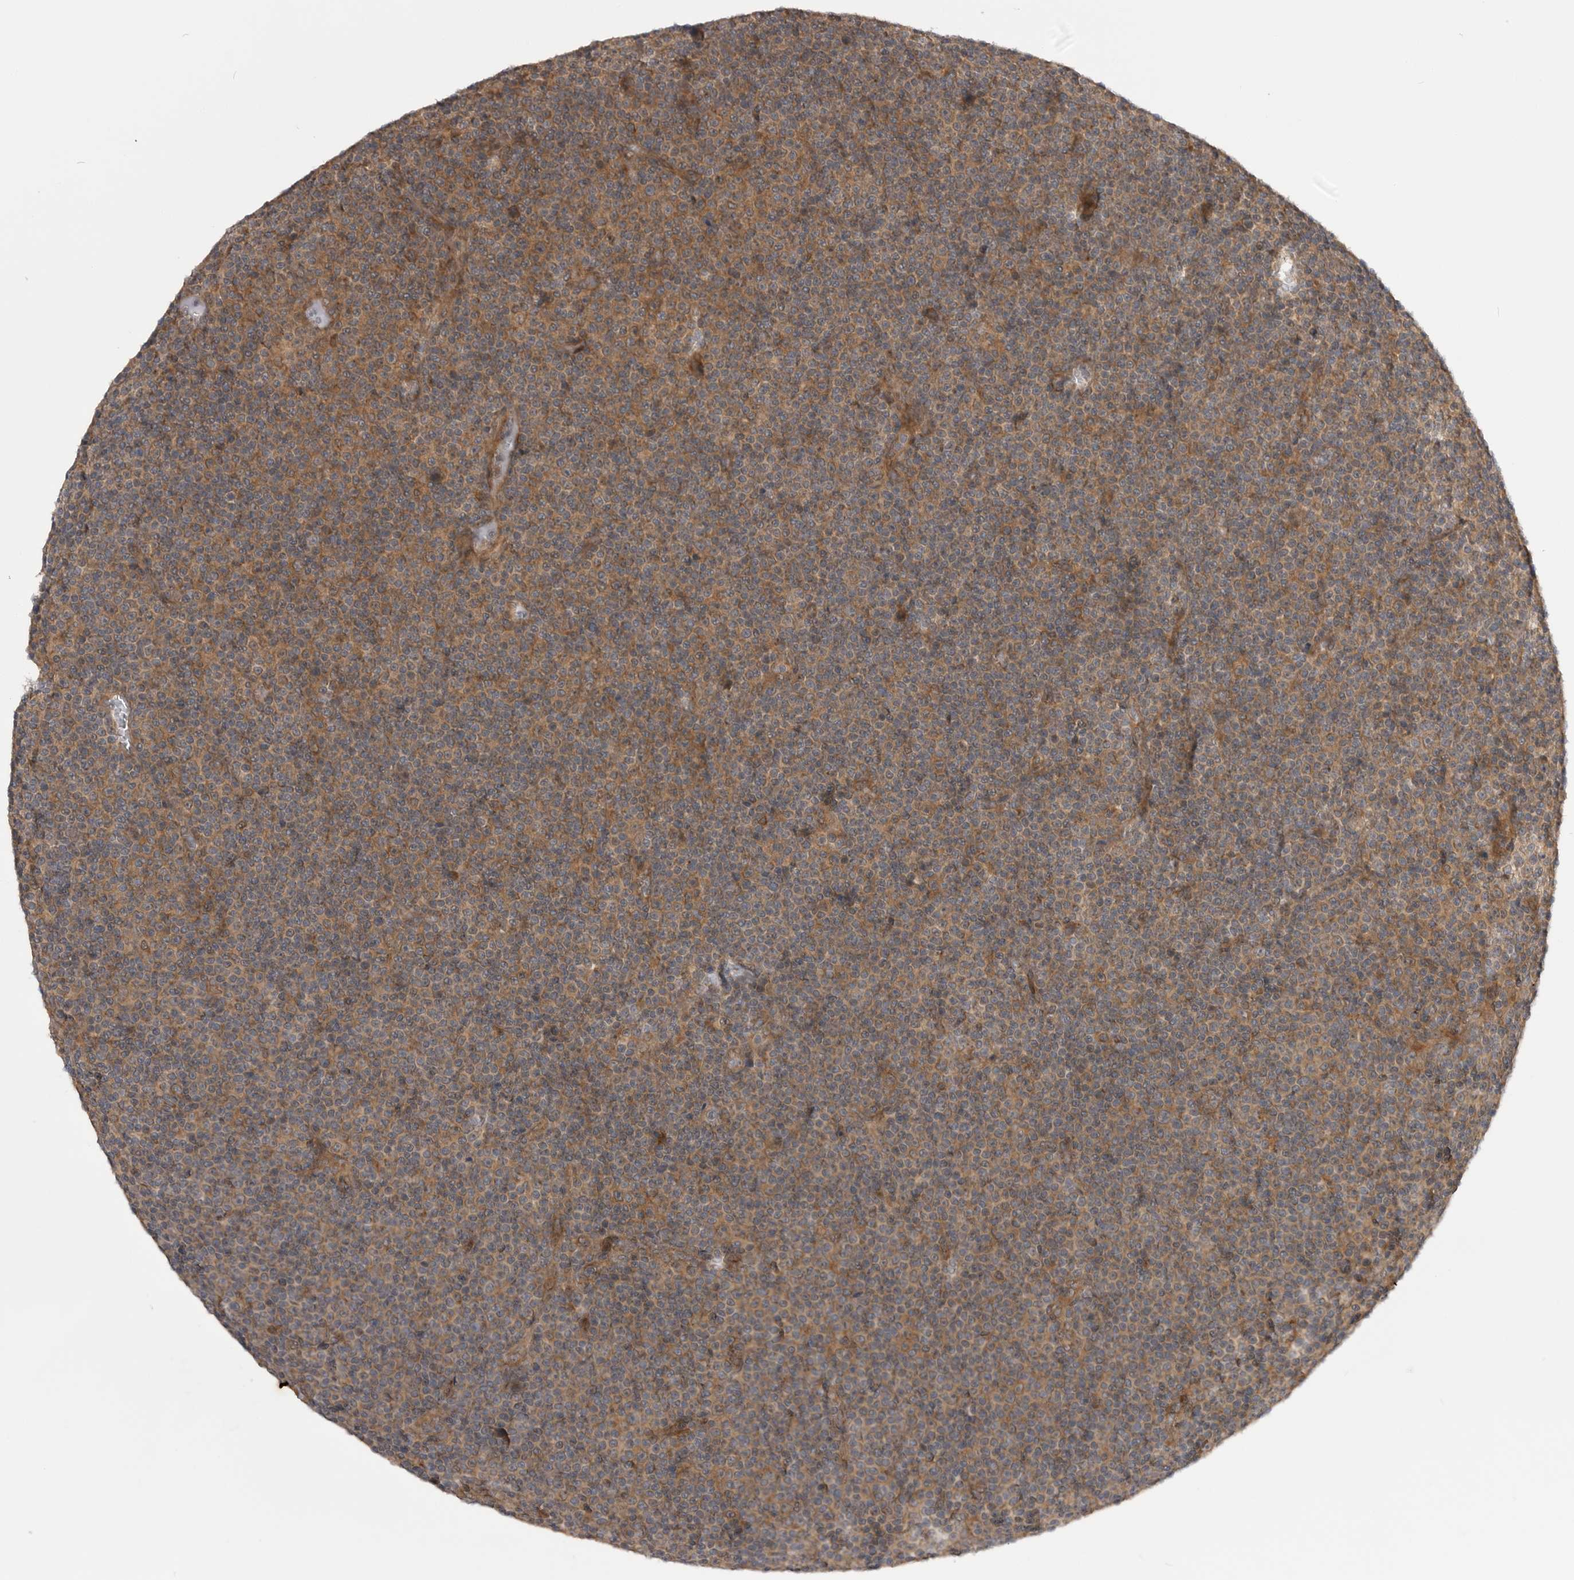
{"staining": {"intensity": "moderate", "quantity": ">75%", "location": "cytoplasmic/membranous"}, "tissue": "lymphoma", "cell_type": "Tumor cells", "image_type": "cancer", "snomed": [{"axis": "morphology", "description": "Malignant lymphoma, non-Hodgkin's type, Low grade"}, {"axis": "topography", "description": "Lymph node"}], "caption": "Lymphoma stained with immunohistochemistry (IHC) displays moderate cytoplasmic/membranous positivity in about >75% of tumor cells.", "gene": "PDCL", "patient": {"sex": "female", "age": 67}}